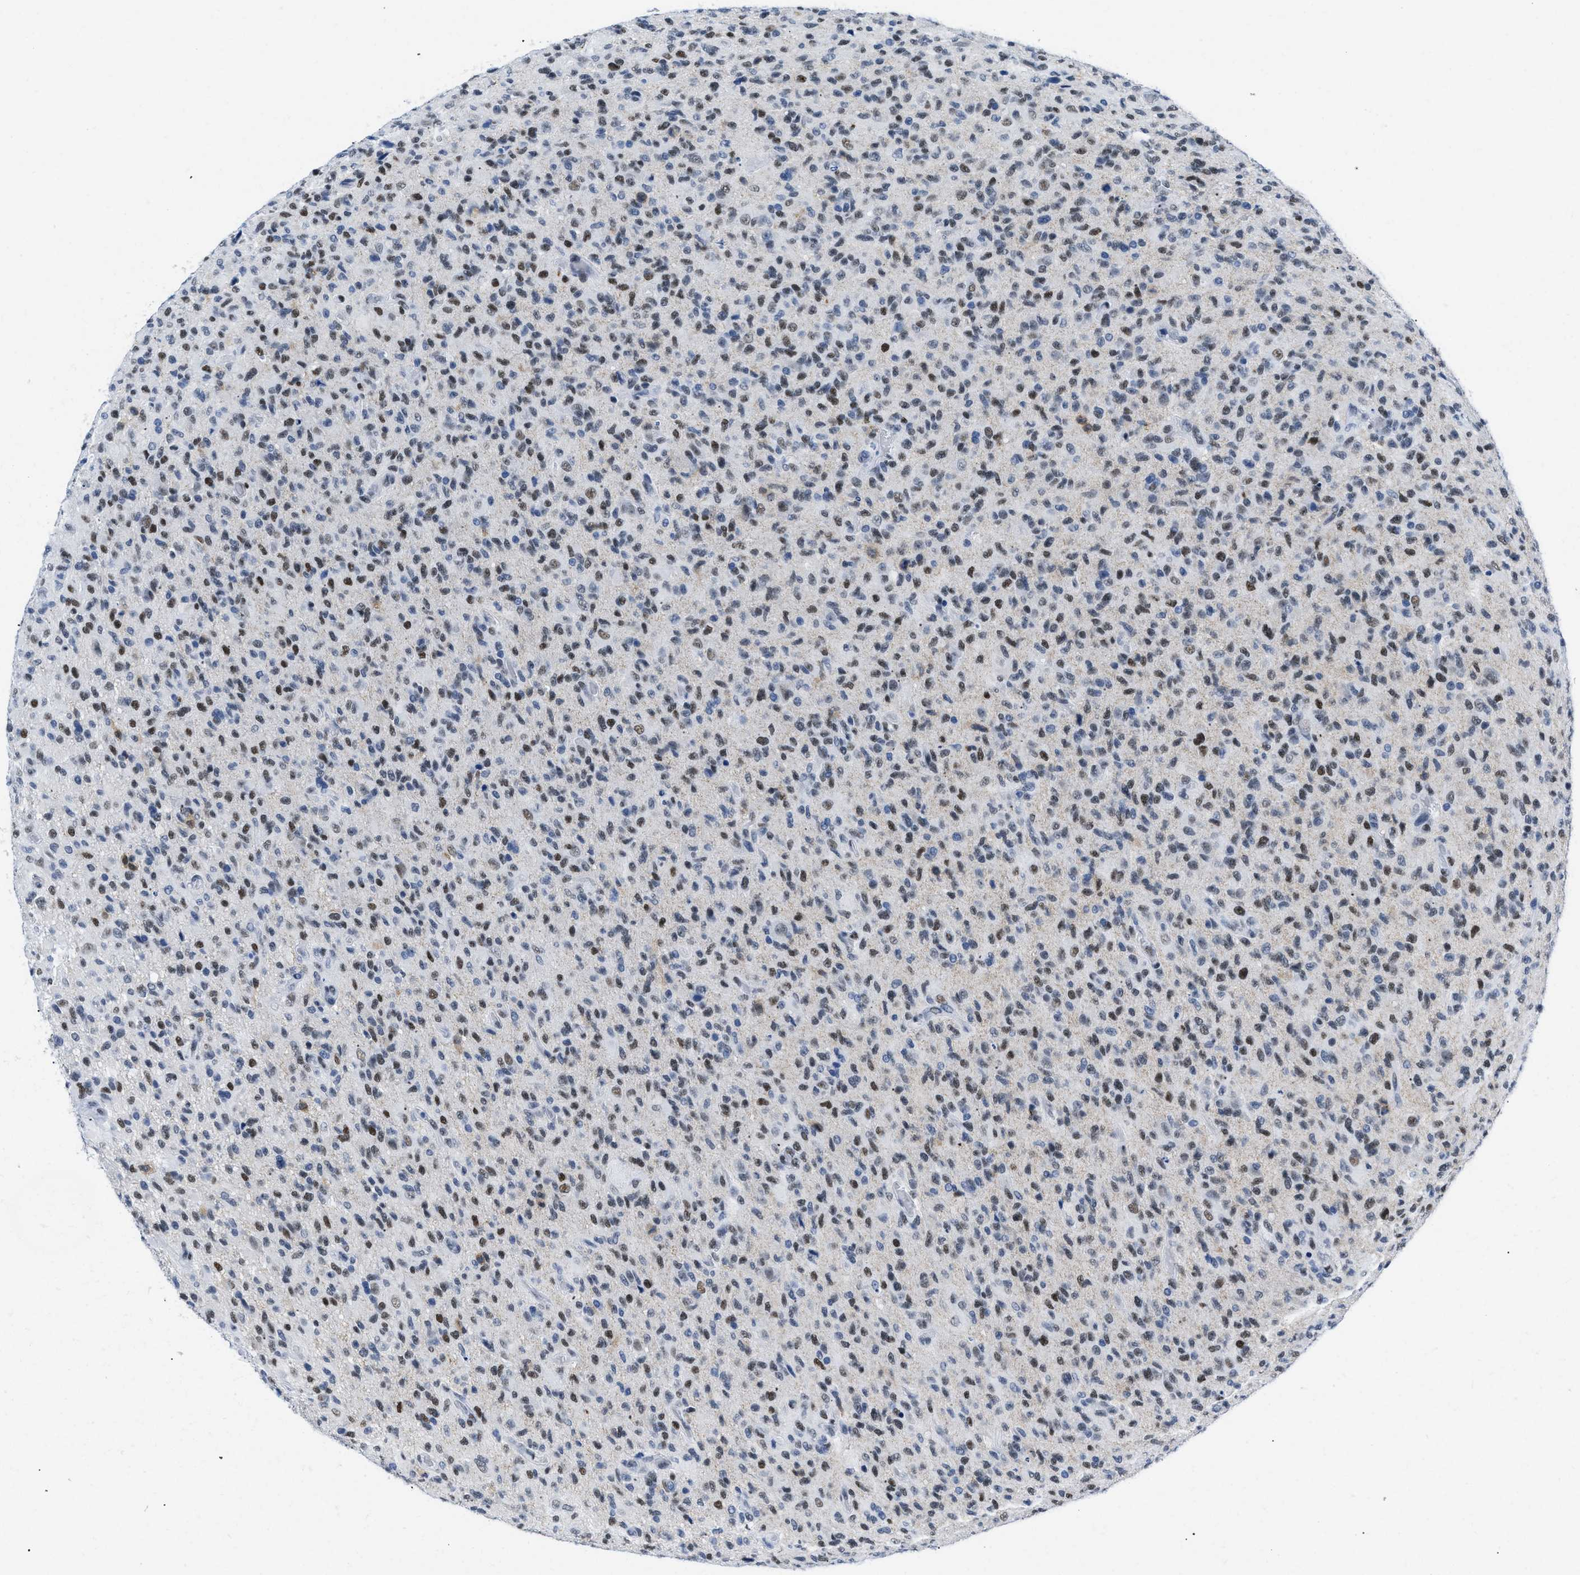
{"staining": {"intensity": "moderate", "quantity": "25%-75%", "location": "nuclear"}, "tissue": "glioma", "cell_type": "Tumor cells", "image_type": "cancer", "snomed": [{"axis": "morphology", "description": "Glioma, malignant, High grade"}, {"axis": "topography", "description": "Brain"}], "caption": "Immunohistochemical staining of human glioma shows medium levels of moderate nuclear protein staining in approximately 25%-75% of tumor cells. The protein is shown in brown color, while the nuclei are stained blue.", "gene": "CTBP1", "patient": {"sex": "male", "age": 71}}